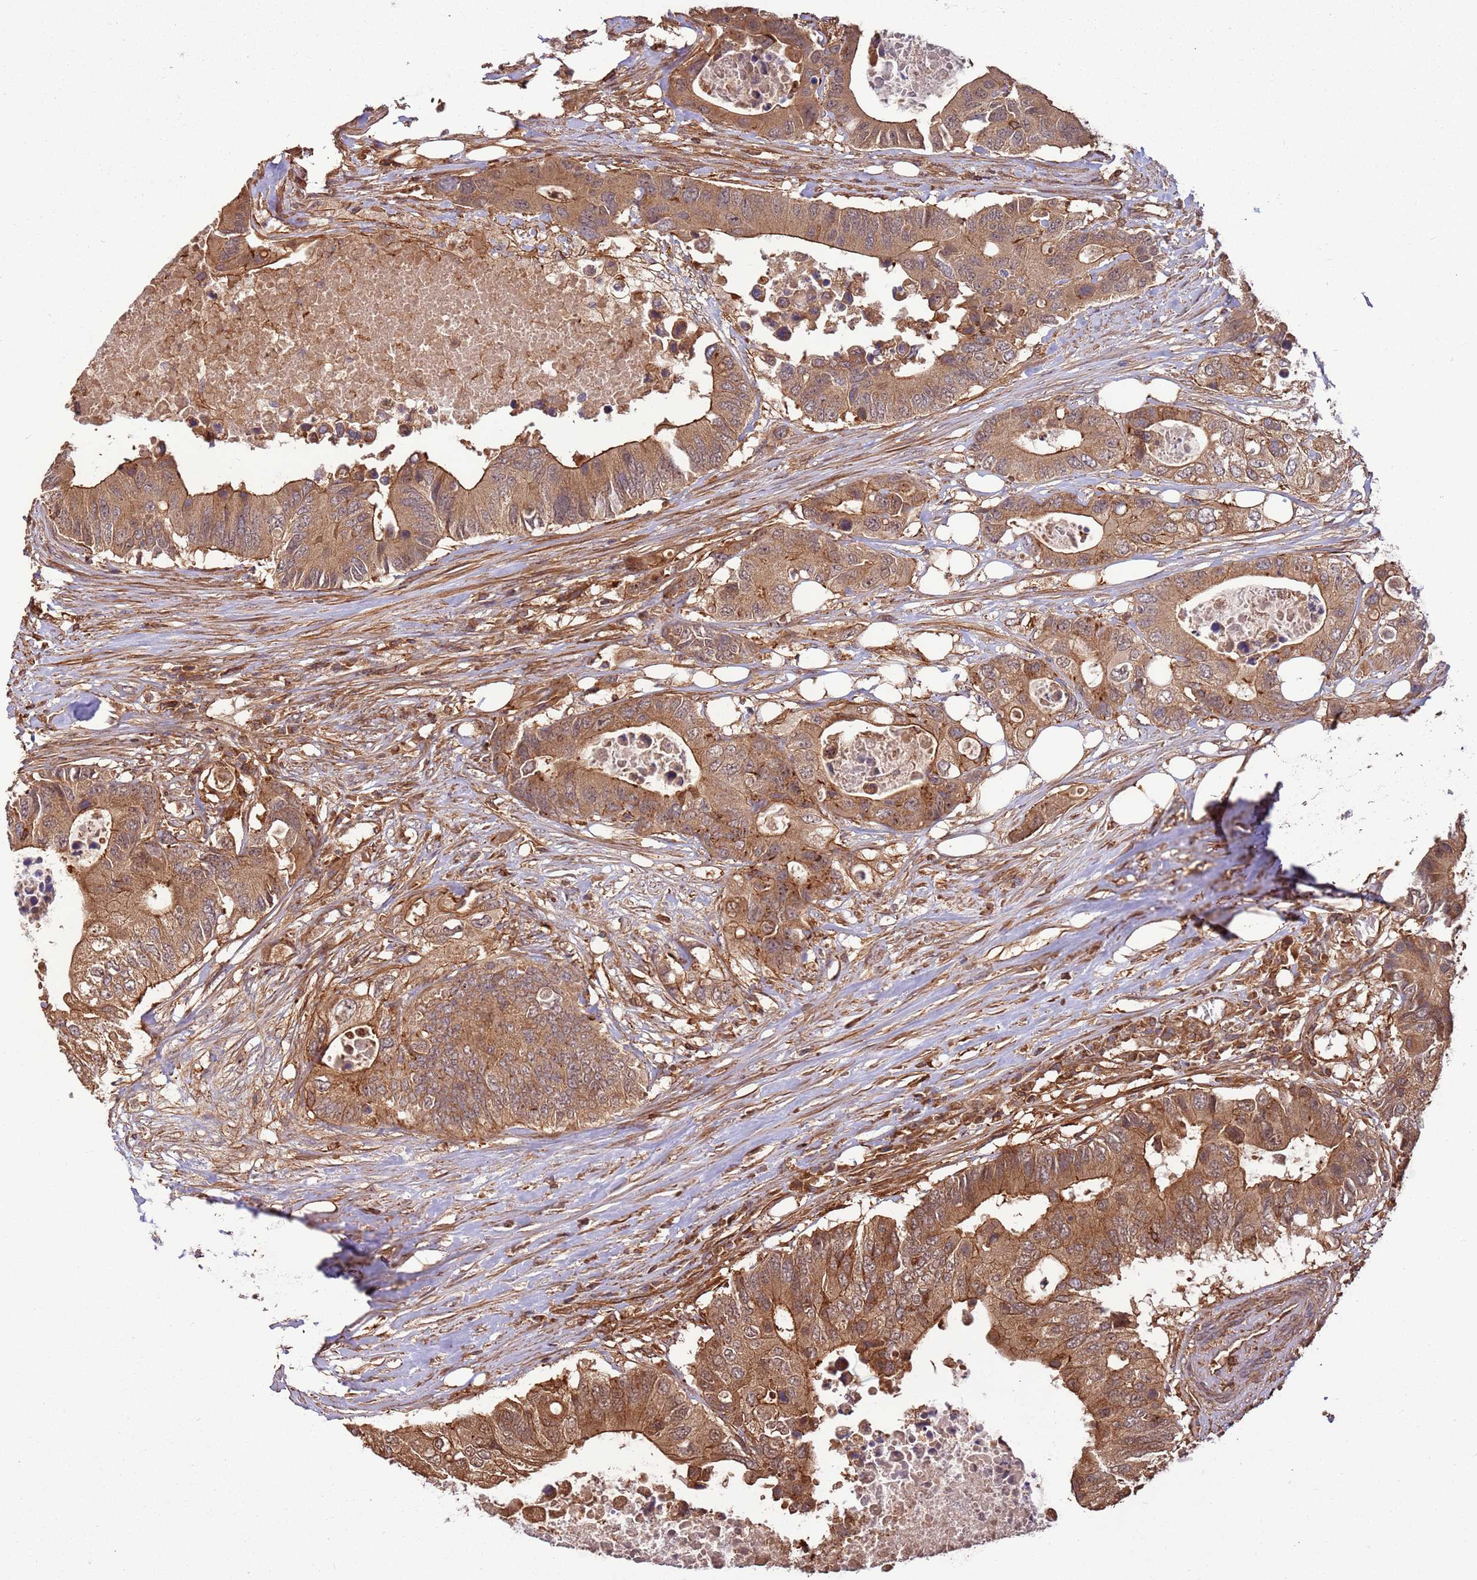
{"staining": {"intensity": "moderate", "quantity": ">75%", "location": "cytoplasmic/membranous"}, "tissue": "colorectal cancer", "cell_type": "Tumor cells", "image_type": "cancer", "snomed": [{"axis": "morphology", "description": "Adenocarcinoma, NOS"}, {"axis": "topography", "description": "Colon"}], "caption": "Colorectal cancer stained for a protein (brown) displays moderate cytoplasmic/membranous positive expression in about >75% of tumor cells.", "gene": "ACVR2A", "patient": {"sex": "male", "age": 71}}